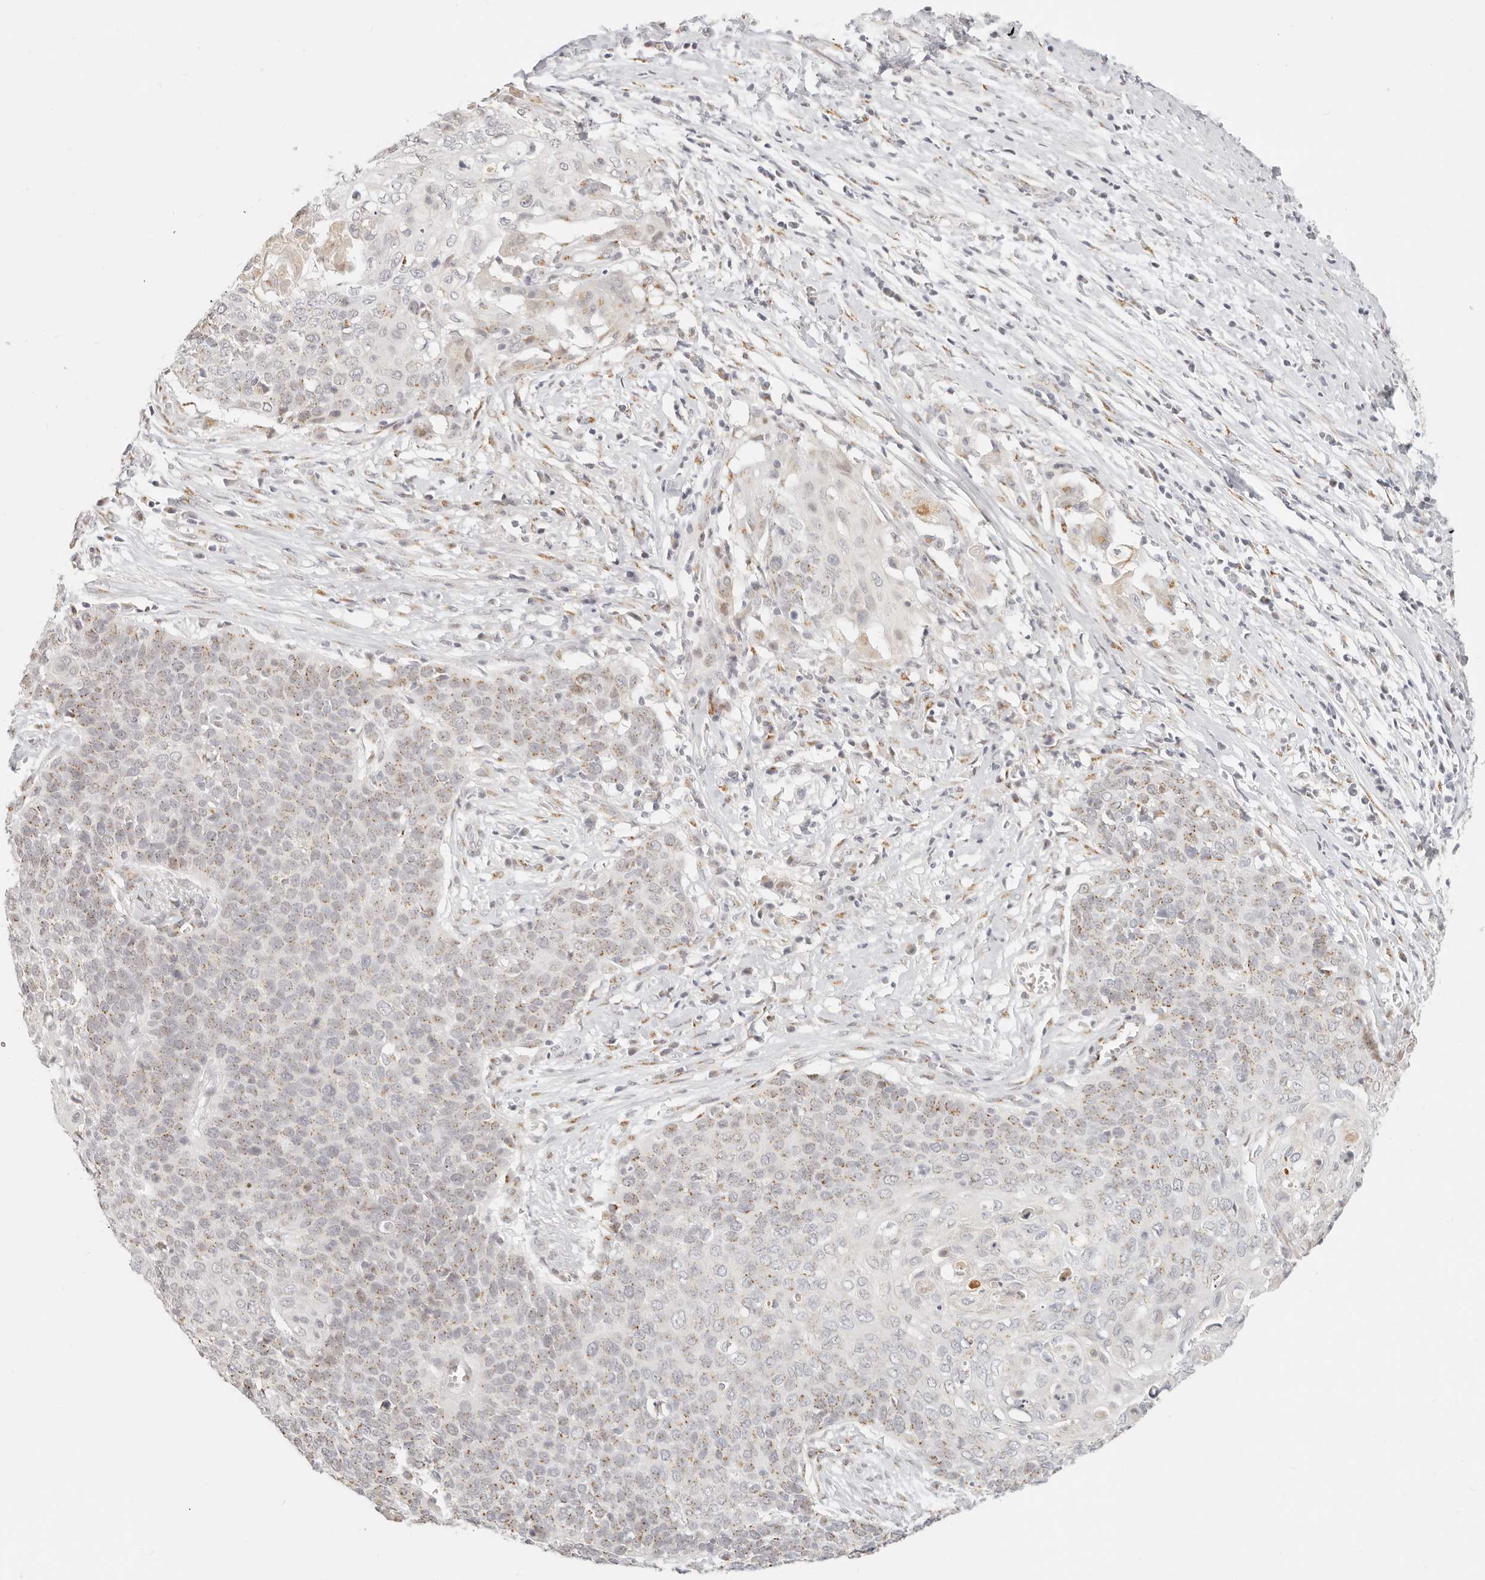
{"staining": {"intensity": "weak", "quantity": "25%-75%", "location": "cytoplasmic/membranous"}, "tissue": "cervical cancer", "cell_type": "Tumor cells", "image_type": "cancer", "snomed": [{"axis": "morphology", "description": "Squamous cell carcinoma, NOS"}, {"axis": "topography", "description": "Cervix"}], "caption": "Cervical cancer (squamous cell carcinoma) stained for a protein displays weak cytoplasmic/membranous positivity in tumor cells.", "gene": "FAM20B", "patient": {"sex": "female", "age": 39}}